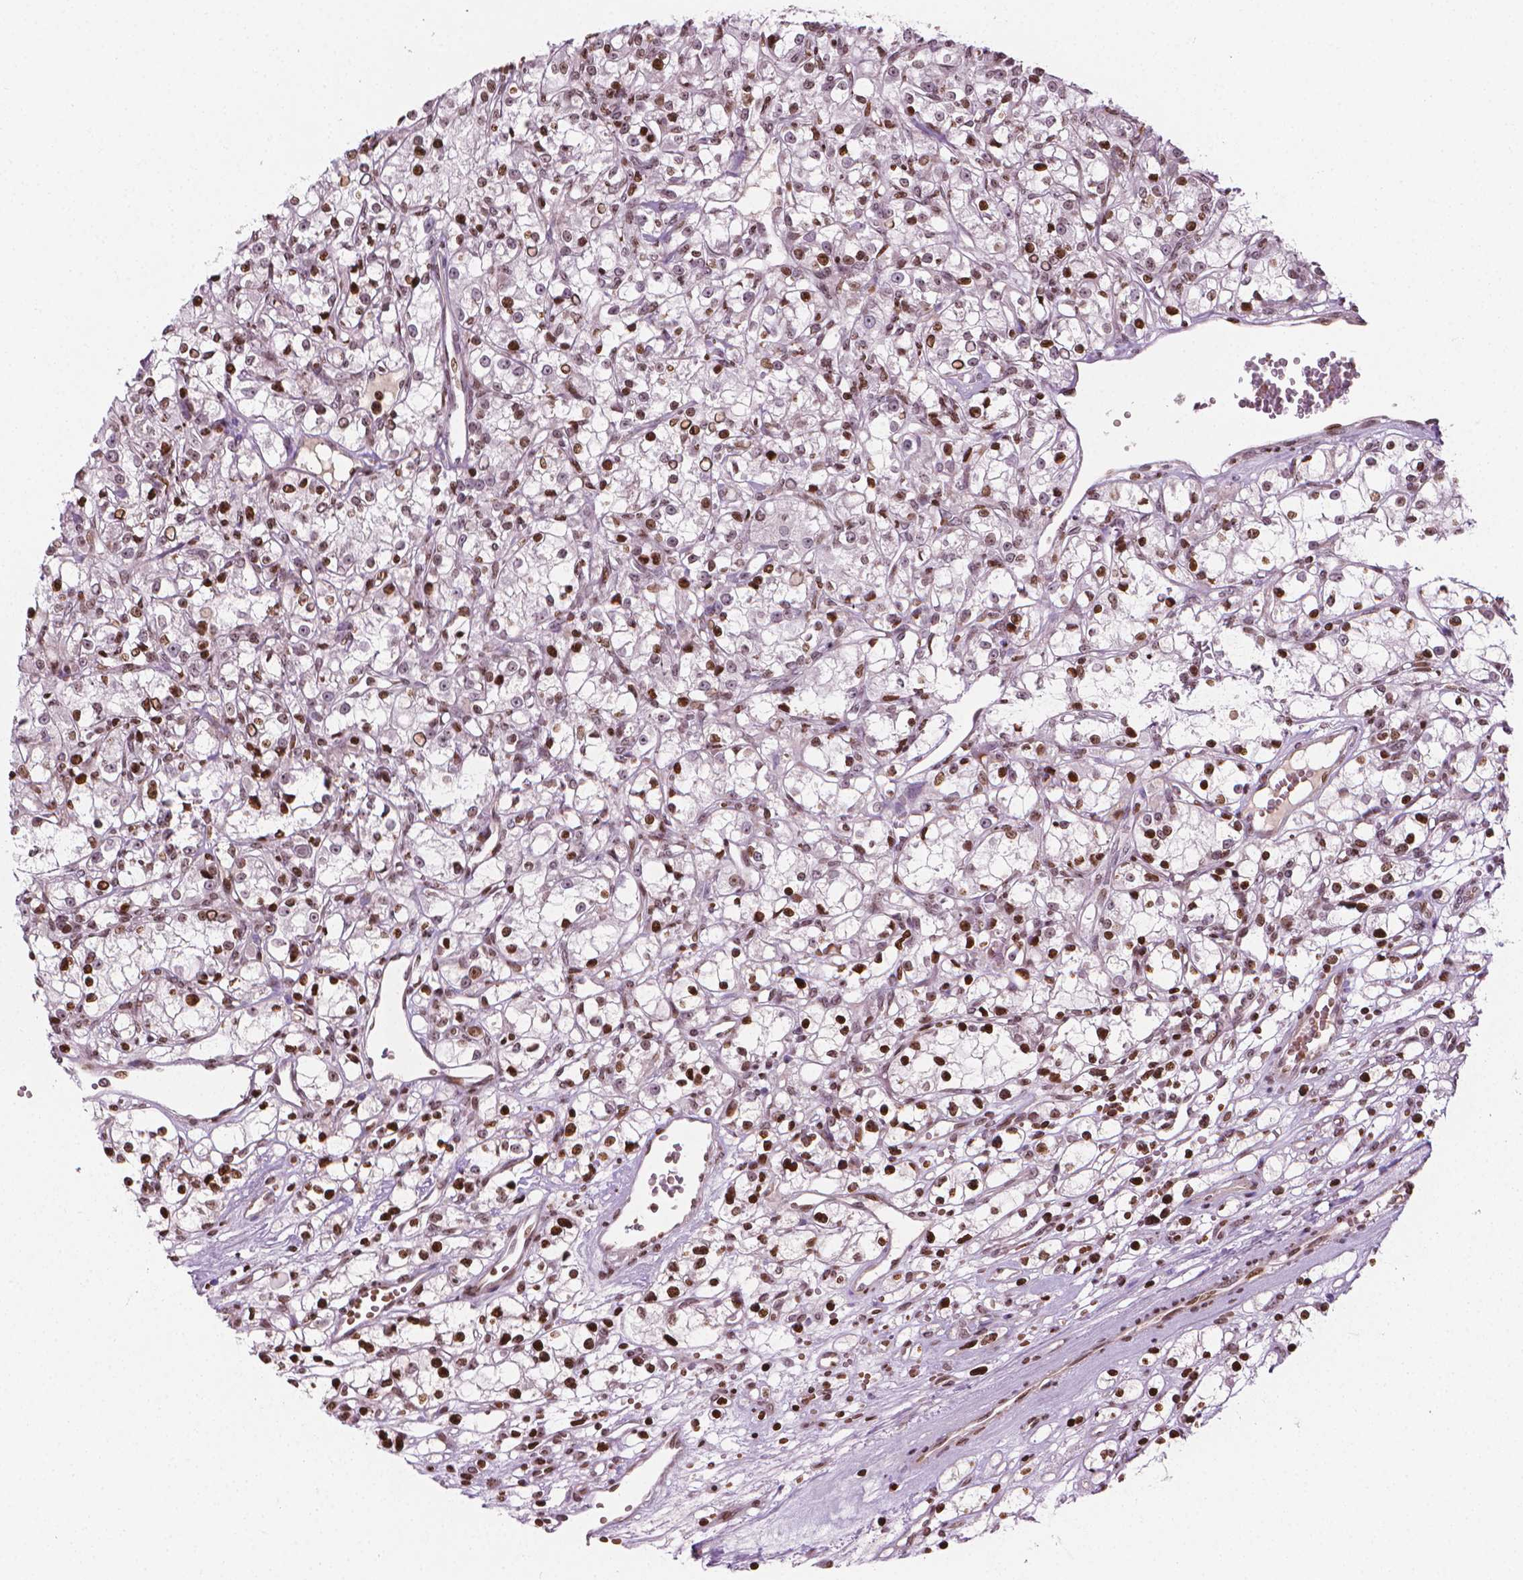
{"staining": {"intensity": "moderate", "quantity": ">75%", "location": "nuclear"}, "tissue": "renal cancer", "cell_type": "Tumor cells", "image_type": "cancer", "snomed": [{"axis": "morphology", "description": "Adenocarcinoma, NOS"}, {"axis": "topography", "description": "Kidney"}], "caption": "IHC histopathology image of renal cancer (adenocarcinoma) stained for a protein (brown), which exhibits medium levels of moderate nuclear staining in about >75% of tumor cells.", "gene": "PIP4K2A", "patient": {"sex": "female", "age": 59}}